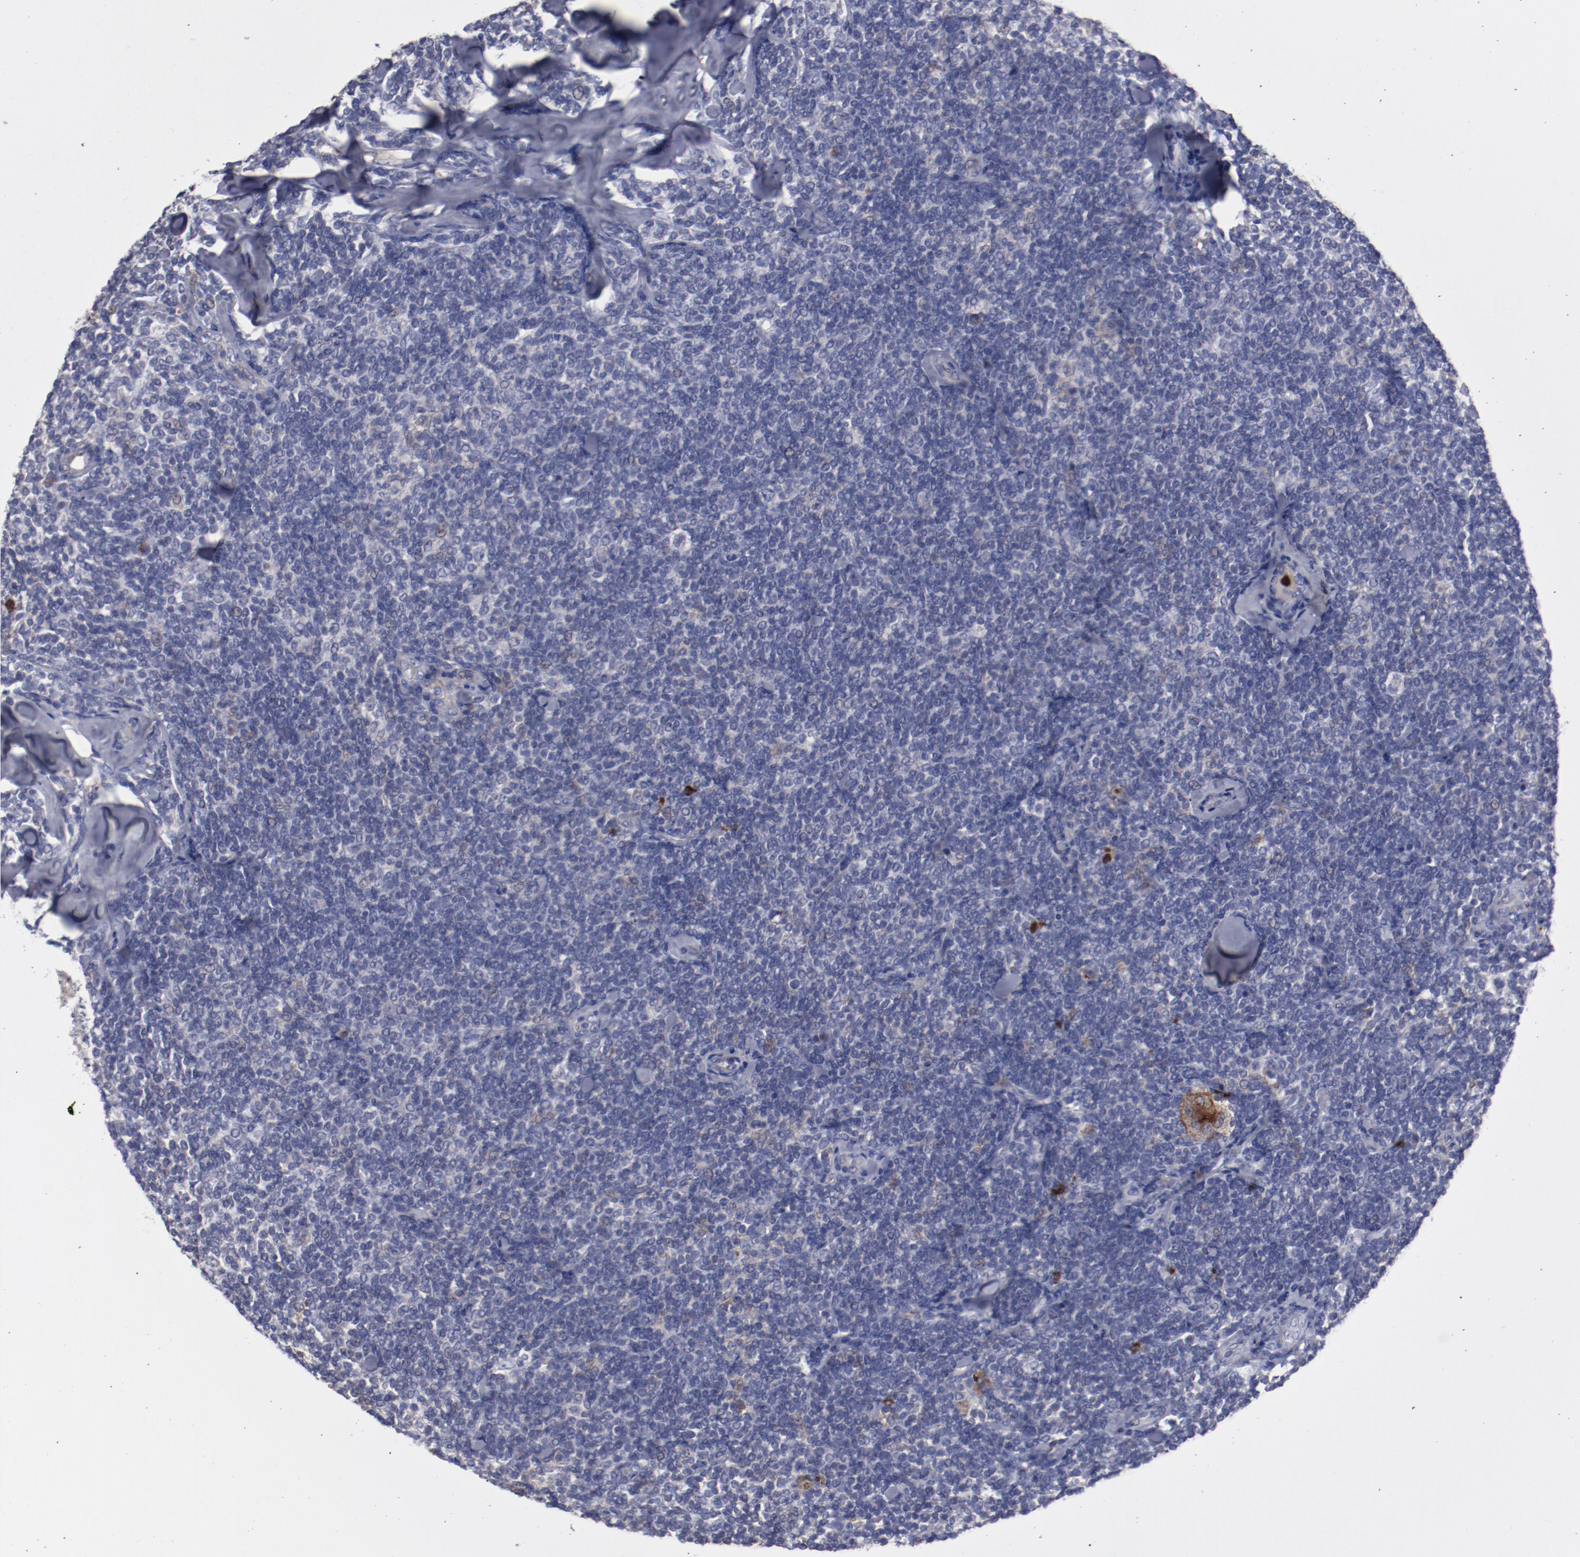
{"staining": {"intensity": "weak", "quantity": "<25%", "location": "cytoplasmic/membranous"}, "tissue": "lymphoma", "cell_type": "Tumor cells", "image_type": "cancer", "snomed": [{"axis": "morphology", "description": "Malignant lymphoma, non-Hodgkin's type, Low grade"}, {"axis": "topography", "description": "Lymph node"}], "caption": "The immunohistochemistry (IHC) image has no significant staining in tumor cells of lymphoma tissue.", "gene": "FGR", "patient": {"sex": "female", "age": 56}}